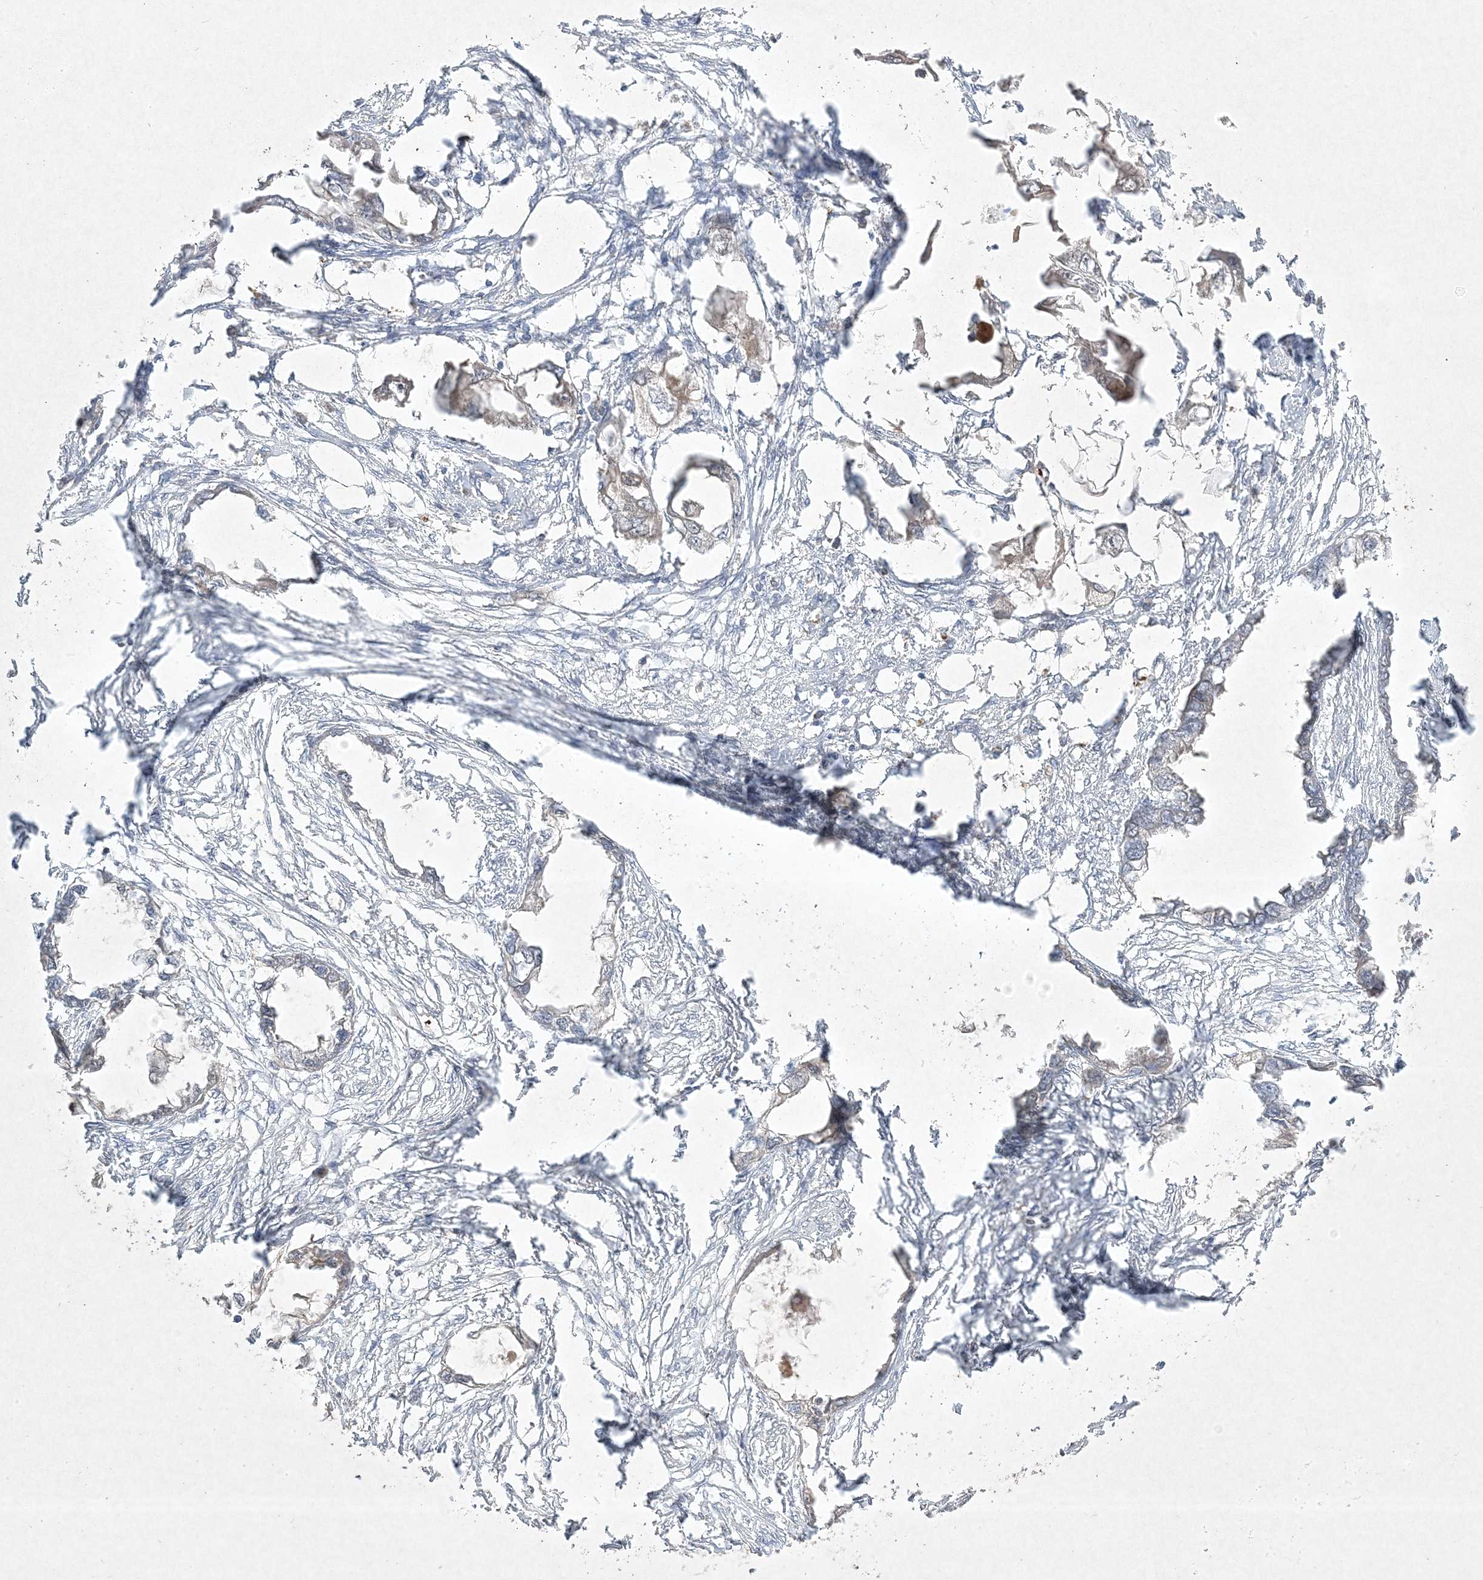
{"staining": {"intensity": "negative", "quantity": "none", "location": "none"}, "tissue": "endometrial cancer", "cell_type": "Tumor cells", "image_type": "cancer", "snomed": [{"axis": "morphology", "description": "Adenocarcinoma, NOS"}, {"axis": "morphology", "description": "Adenocarcinoma, metastatic, NOS"}, {"axis": "topography", "description": "Adipose tissue"}, {"axis": "topography", "description": "Endometrium"}], "caption": "Immunohistochemistry histopathology image of endometrial cancer stained for a protein (brown), which exhibits no expression in tumor cells.", "gene": "RGL4", "patient": {"sex": "female", "age": 67}}